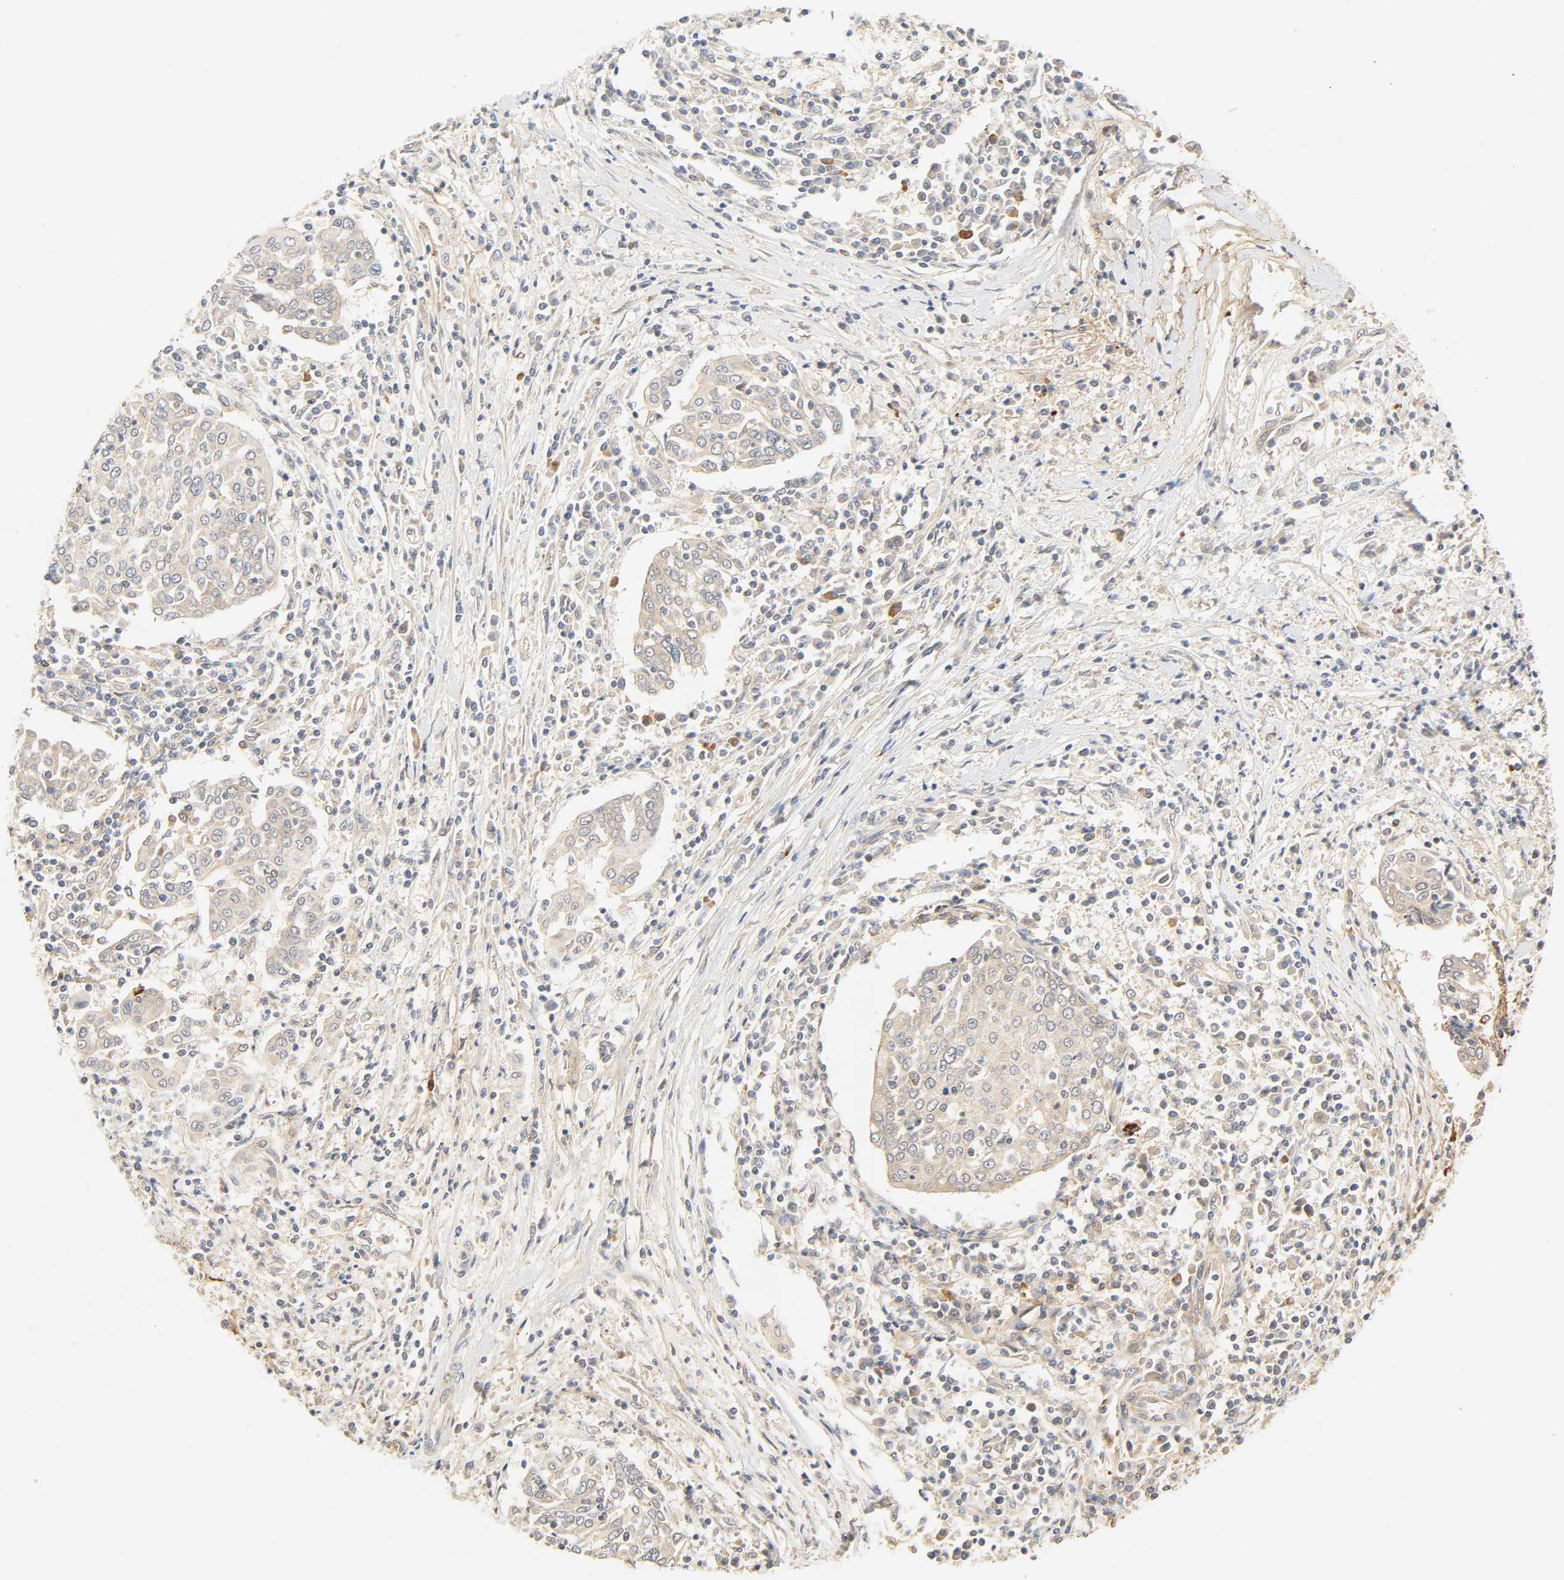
{"staining": {"intensity": "weak", "quantity": "25%-75%", "location": "cytoplasmic/membranous"}, "tissue": "cervical cancer", "cell_type": "Tumor cells", "image_type": "cancer", "snomed": [{"axis": "morphology", "description": "Squamous cell carcinoma, NOS"}, {"axis": "topography", "description": "Cervix"}], "caption": "Weak cytoplasmic/membranous staining for a protein is present in approximately 25%-75% of tumor cells of squamous cell carcinoma (cervical) using immunohistochemistry.", "gene": "CACNA1G", "patient": {"sex": "female", "age": 40}}